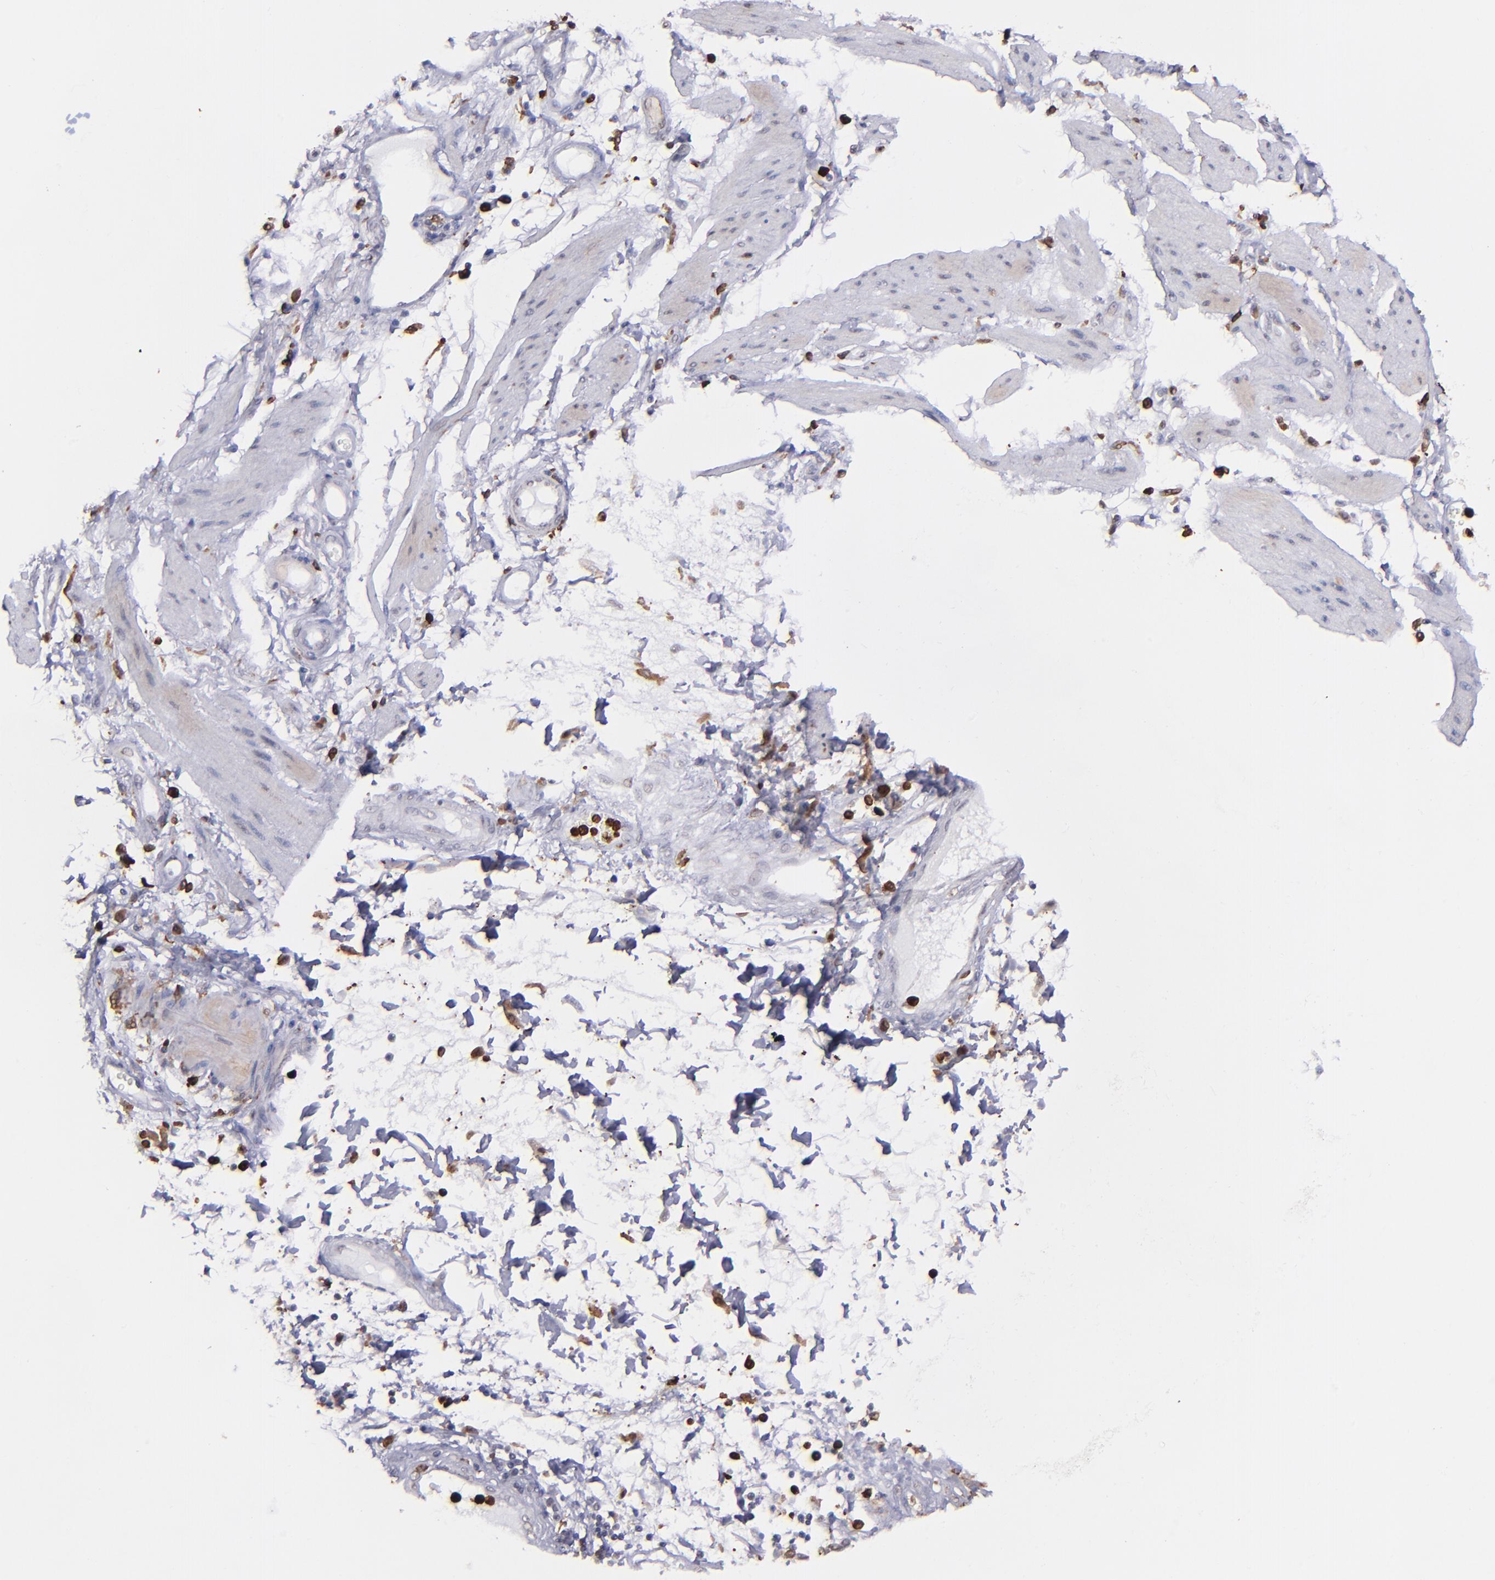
{"staining": {"intensity": "negative", "quantity": "none", "location": "none"}, "tissue": "stomach cancer", "cell_type": "Tumor cells", "image_type": "cancer", "snomed": [{"axis": "morphology", "description": "Adenocarcinoma, NOS"}, {"axis": "topography", "description": "Pancreas"}, {"axis": "topography", "description": "Stomach, upper"}], "caption": "An image of human stomach cancer (adenocarcinoma) is negative for staining in tumor cells.", "gene": "NCF2", "patient": {"sex": "male", "age": 77}}